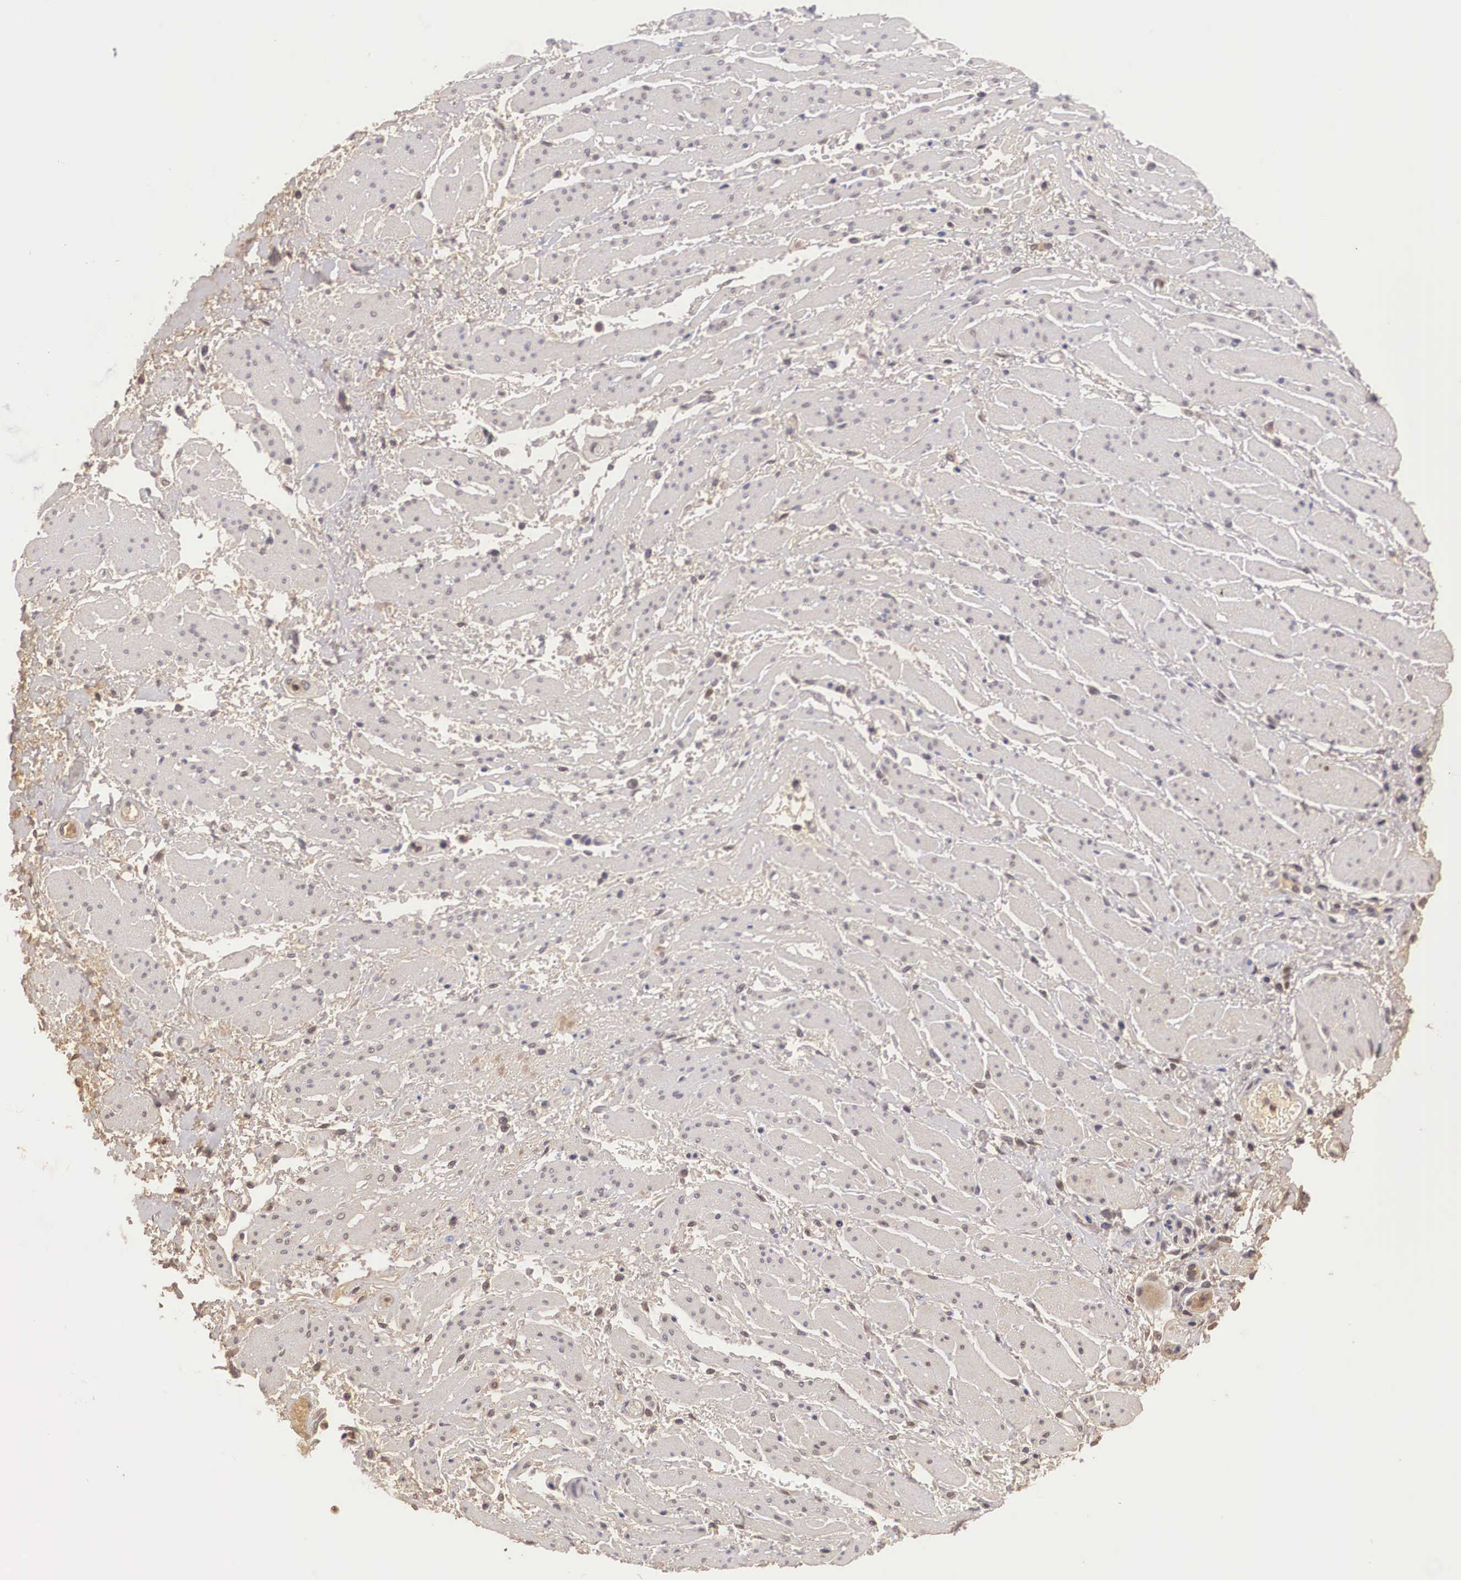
{"staining": {"intensity": "moderate", "quantity": ">75%", "location": "cytoplasmic/membranous"}, "tissue": "stomach cancer", "cell_type": "Tumor cells", "image_type": "cancer", "snomed": [{"axis": "morphology", "description": "Adenocarcinoma, NOS"}, {"axis": "topography", "description": "Pancreas"}, {"axis": "topography", "description": "Stomach, upper"}], "caption": "Immunohistochemical staining of stomach adenocarcinoma reveals medium levels of moderate cytoplasmic/membranous protein expression in approximately >75% of tumor cells. (DAB (3,3'-diaminobenzidine) IHC with brightfield microscopy, high magnification).", "gene": "BCL6", "patient": {"sex": "male", "age": 77}}